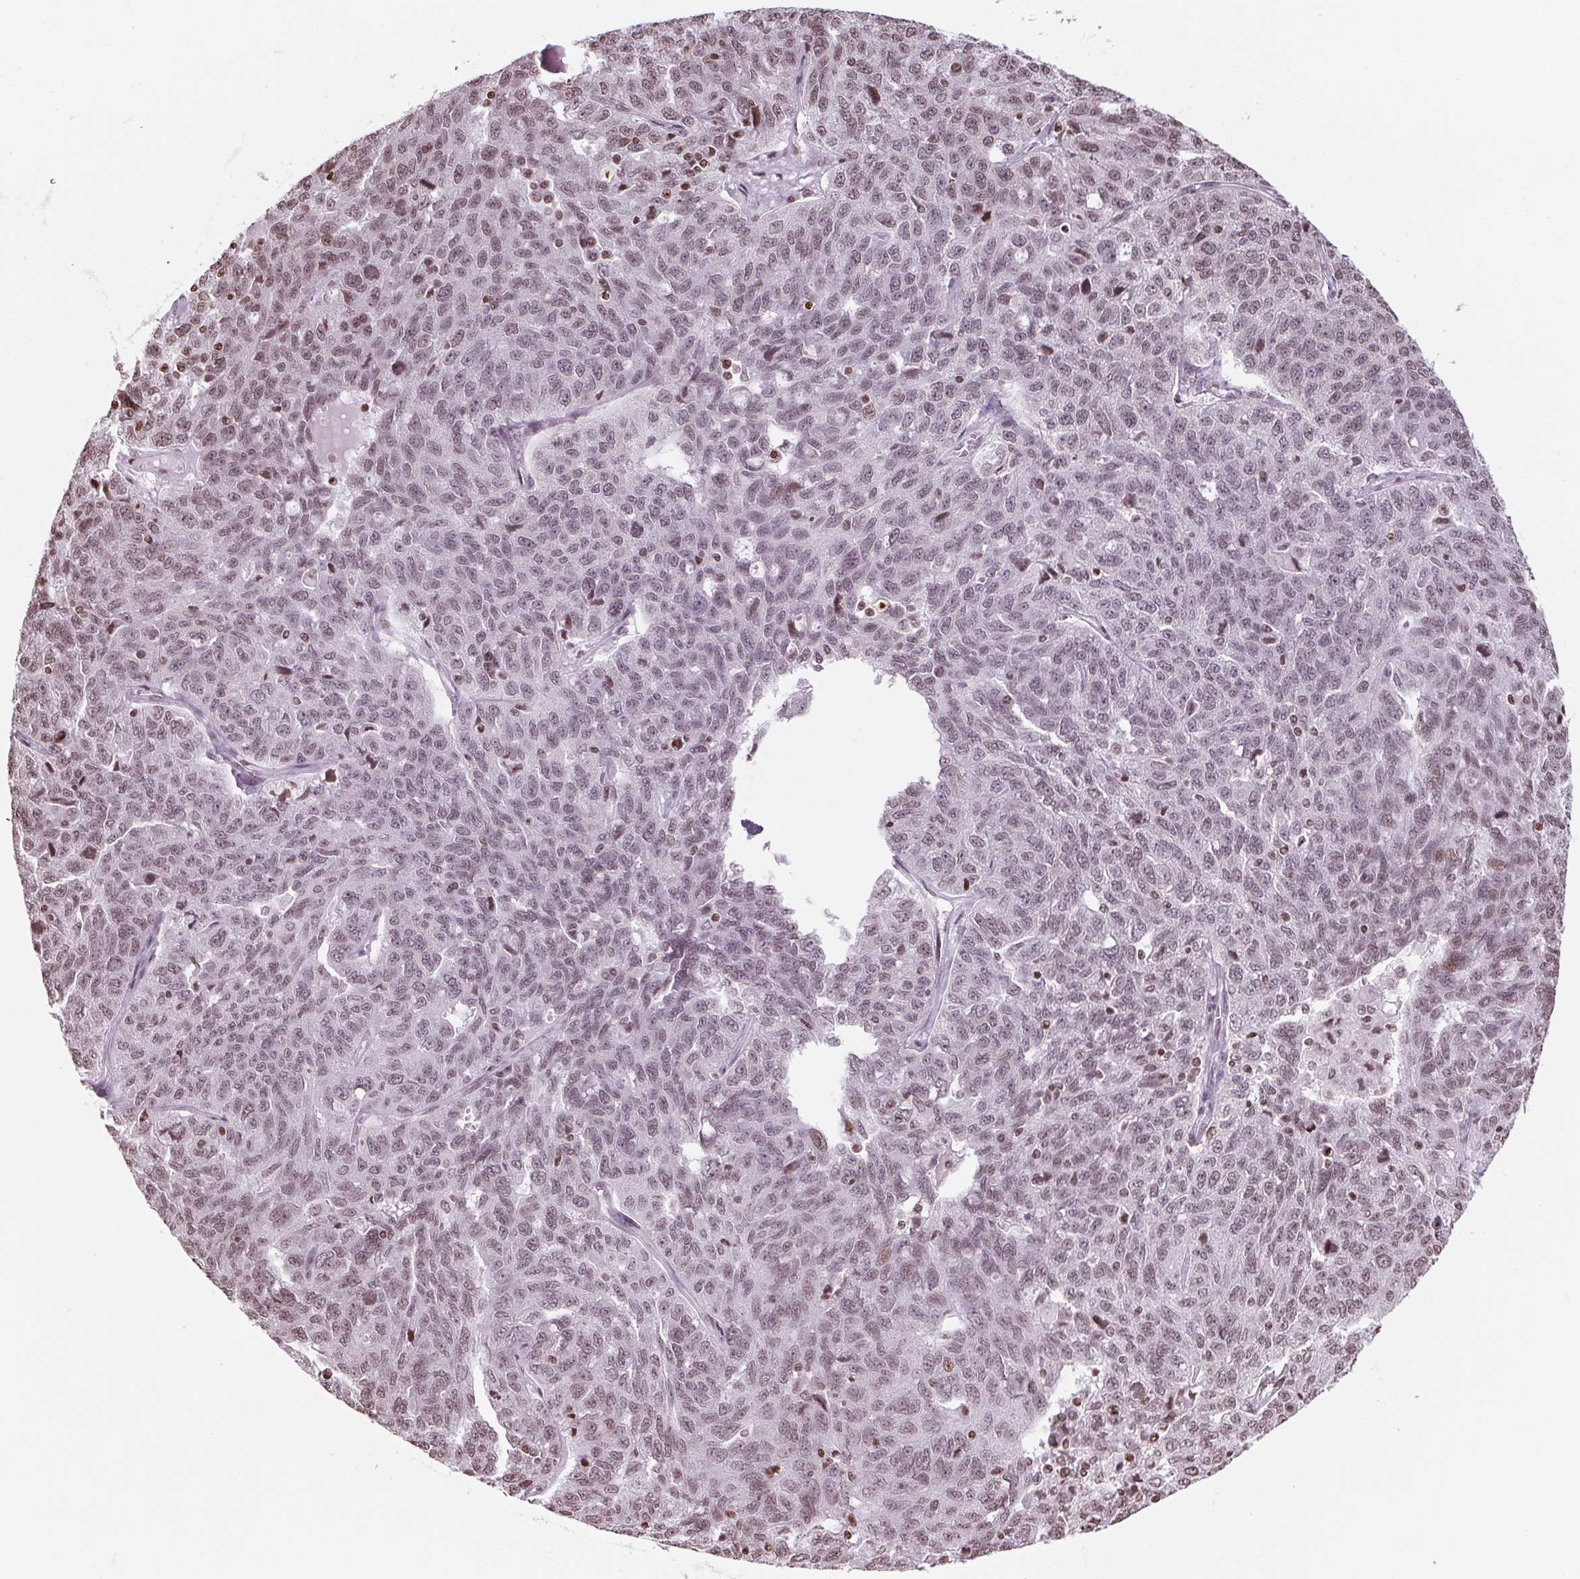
{"staining": {"intensity": "weak", "quantity": "25%-75%", "location": "nuclear"}, "tissue": "ovarian cancer", "cell_type": "Tumor cells", "image_type": "cancer", "snomed": [{"axis": "morphology", "description": "Cystadenocarcinoma, serous, NOS"}, {"axis": "topography", "description": "Ovary"}], "caption": "Brown immunohistochemical staining in ovarian cancer shows weak nuclear positivity in approximately 25%-75% of tumor cells.", "gene": "SMIM12", "patient": {"sex": "female", "age": 71}}